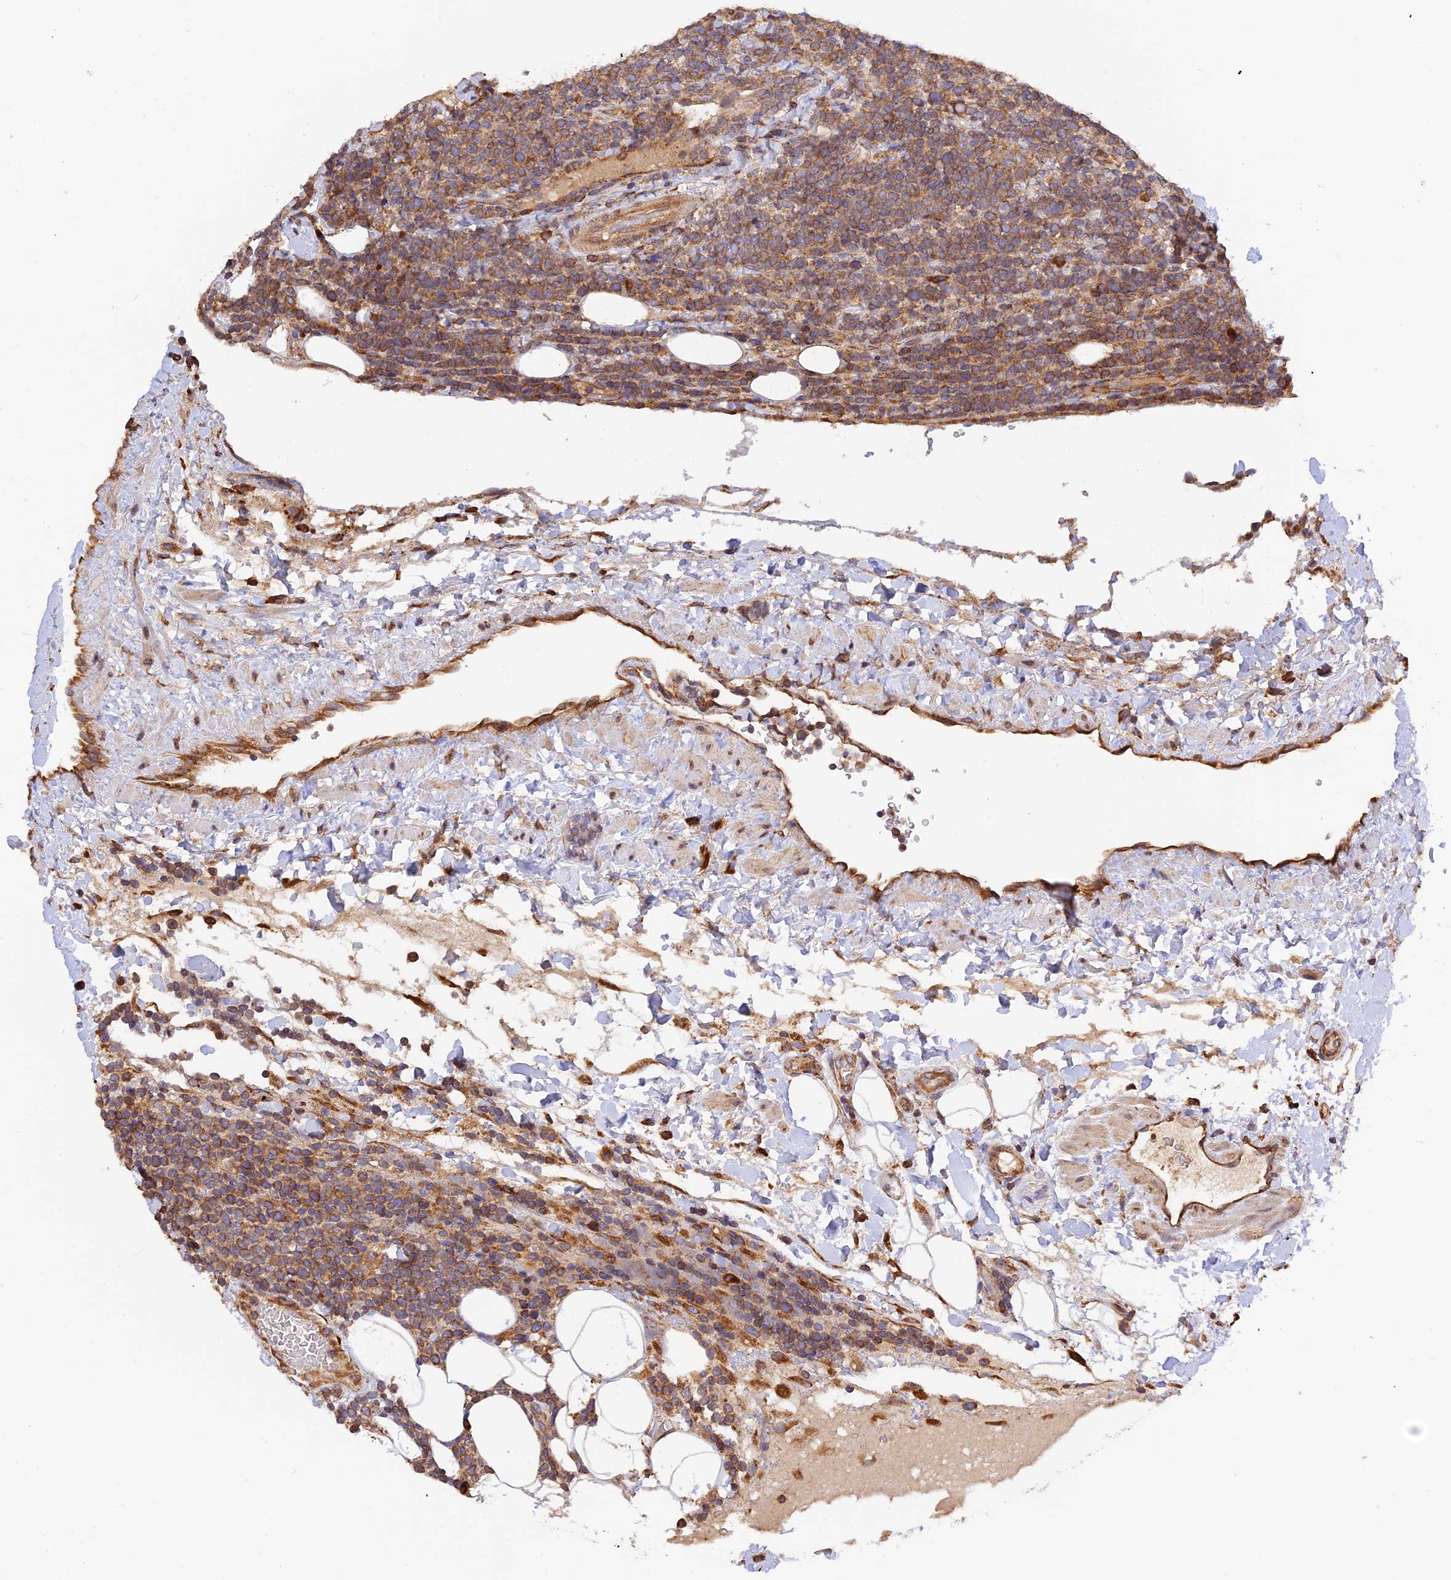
{"staining": {"intensity": "moderate", "quantity": ">75%", "location": "cytoplasmic/membranous"}, "tissue": "lymphoma", "cell_type": "Tumor cells", "image_type": "cancer", "snomed": [{"axis": "morphology", "description": "Malignant lymphoma, non-Hodgkin's type, High grade"}, {"axis": "topography", "description": "Lymph node"}], "caption": "Brown immunohistochemical staining in human malignant lymphoma, non-Hodgkin's type (high-grade) reveals moderate cytoplasmic/membranous staining in about >75% of tumor cells.", "gene": "RPL5", "patient": {"sex": "male", "age": 61}}